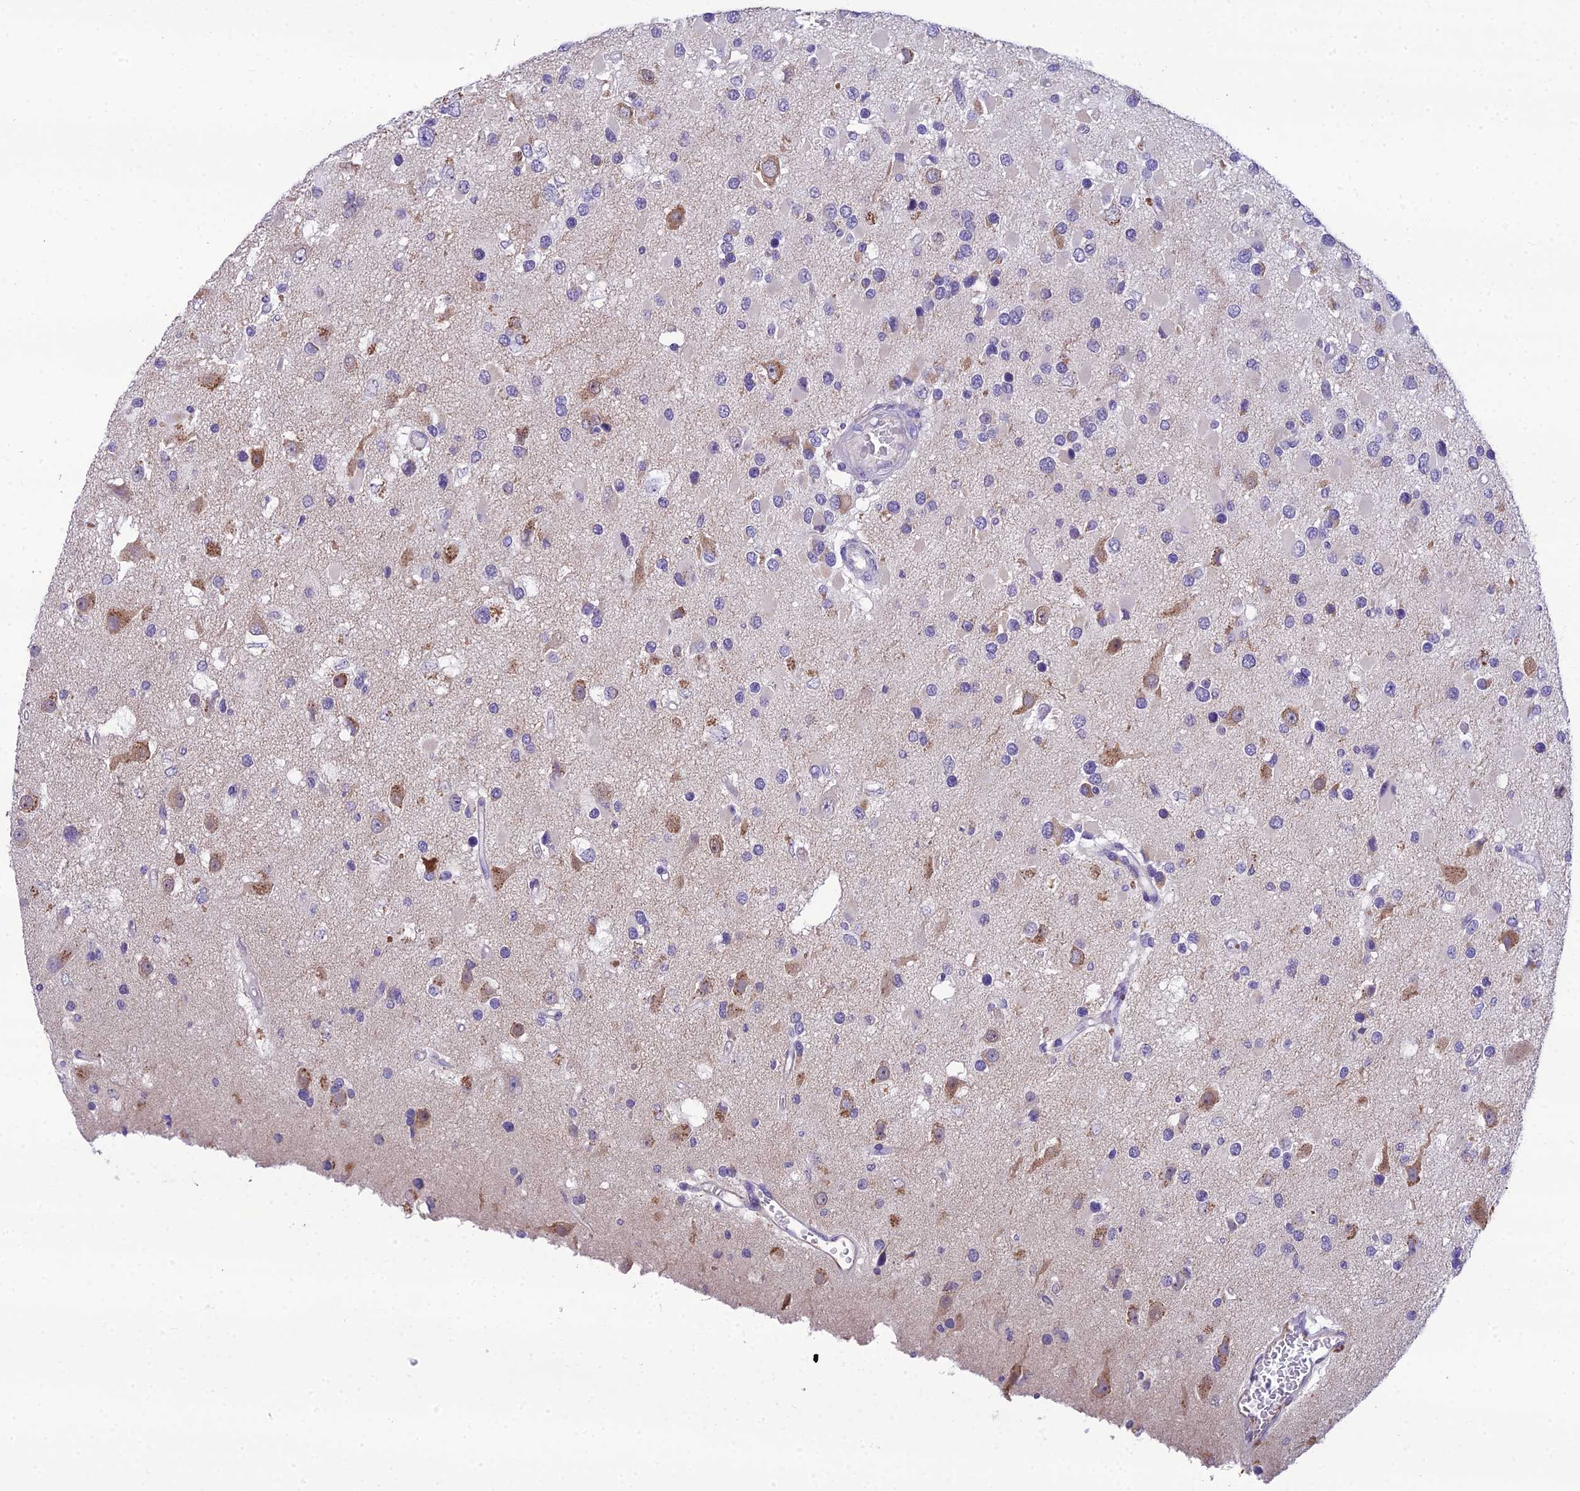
{"staining": {"intensity": "negative", "quantity": "none", "location": "none"}, "tissue": "glioma", "cell_type": "Tumor cells", "image_type": "cancer", "snomed": [{"axis": "morphology", "description": "Glioma, malignant, High grade"}, {"axis": "topography", "description": "Brain"}], "caption": "An IHC micrograph of glioma is shown. There is no staining in tumor cells of glioma.", "gene": "MIIP", "patient": {"sex": "male", "age": 53}}